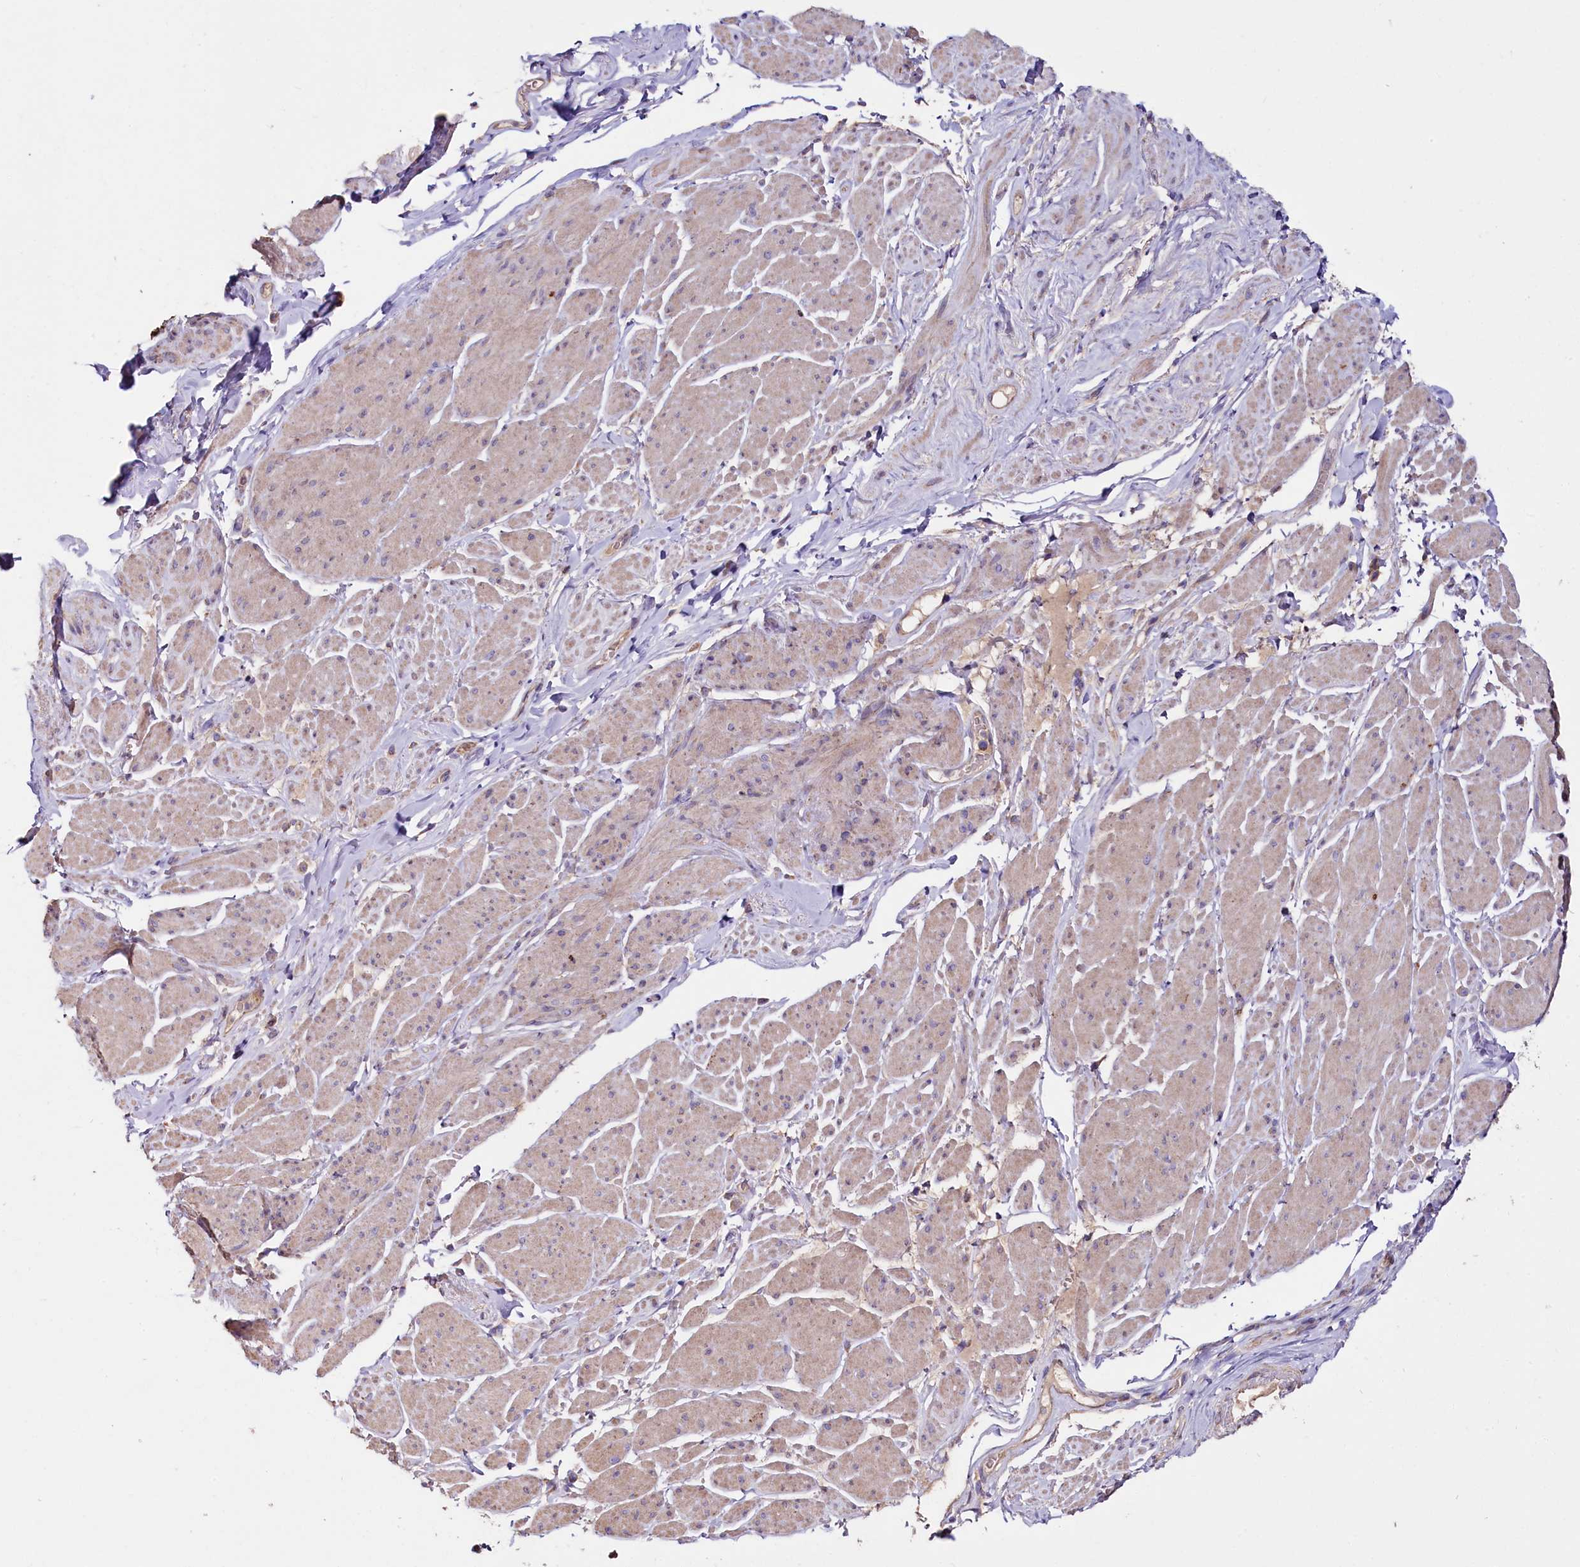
{"staining": {"intensity": "weak", "quantity": "25%-75%", "location": "cytoplasmic/membranous"}, "tissue": "smooth muscle", "cell_type": "Smooth muscle cells", "image_type": "normal", "snomed": [{"axis": "morphology", "description": "Normal tissue, NOS"}, {"axis": "topography", "description": "Smooth muscle"}, {"axis": "topography", "description": "Peripheral nerve tissue"}], "caption": "Immunohistochemistry staining of unremarkable smooth muscle, which shows low levels of weak cytoplasmic/membranous staining in approximately 25%-75% of smooth muscle cells indicating weak cytoplasmic/membranous protein expression. The staining was performed using DAB (brown) for protein detection and nuclei were counterstained in hematoxylin (blue).", "gene": "ZSWIM1", "patient": {"sex": "male", "age": 69}}